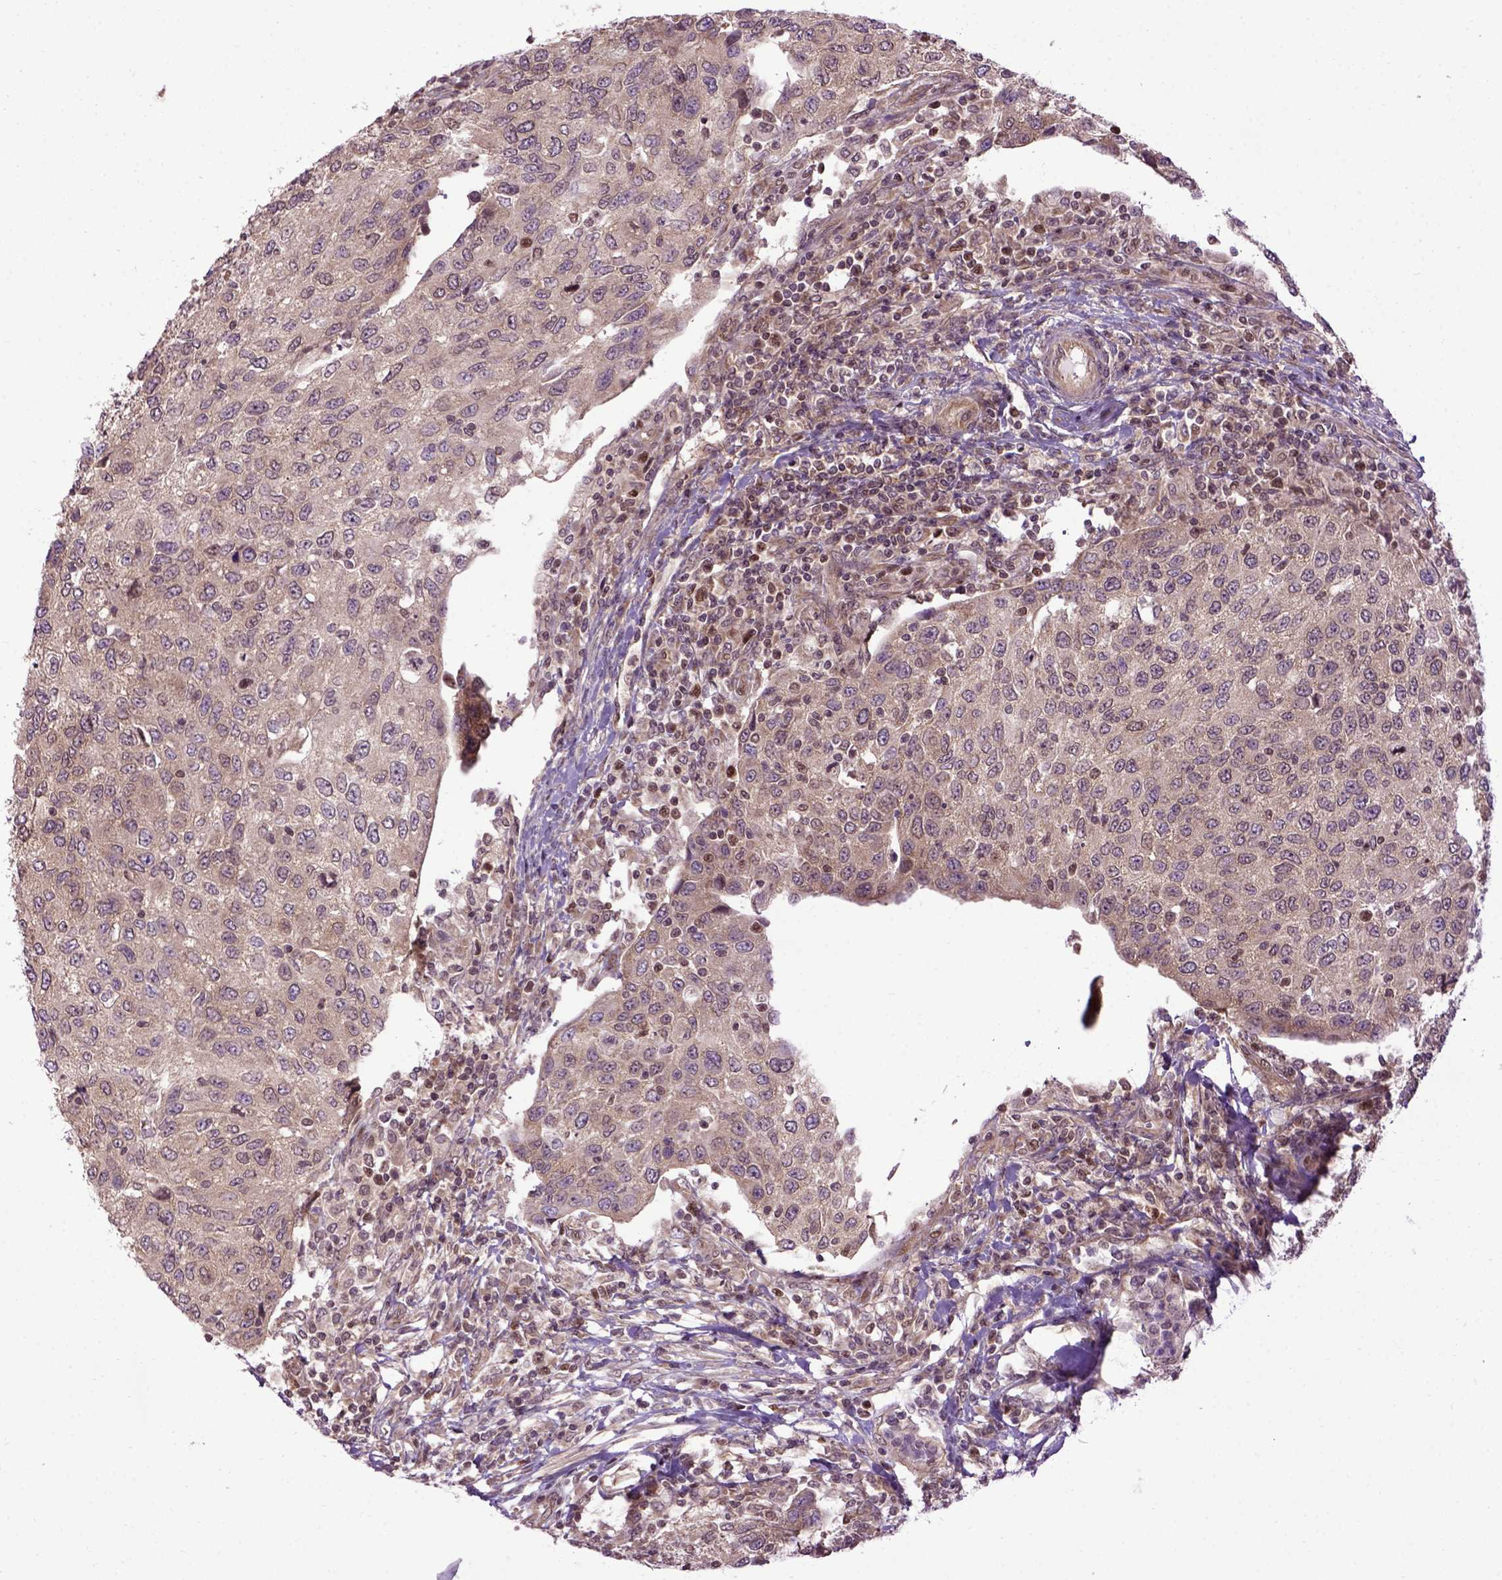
{"staining": {"intensity": "weak", "quantity": ">75%", "location": "cytoplasmic/membranous"}, "tissue": "urothelial cancer", "cell_type": "Tumor cells", "image_type": "cancer", "snomed": [{"axis": "morphology", "description": "Urothelial carcinoma, High grade"}, {"axis": "topography", "description": "Urinary bladder"}], "caption": "Weak cytoplasmic/membranous staining is identified in about >75% of tumor cells in urothelial cancer.", "gene": "WDR48", "patient": {"sex": "female", "age": 78}}